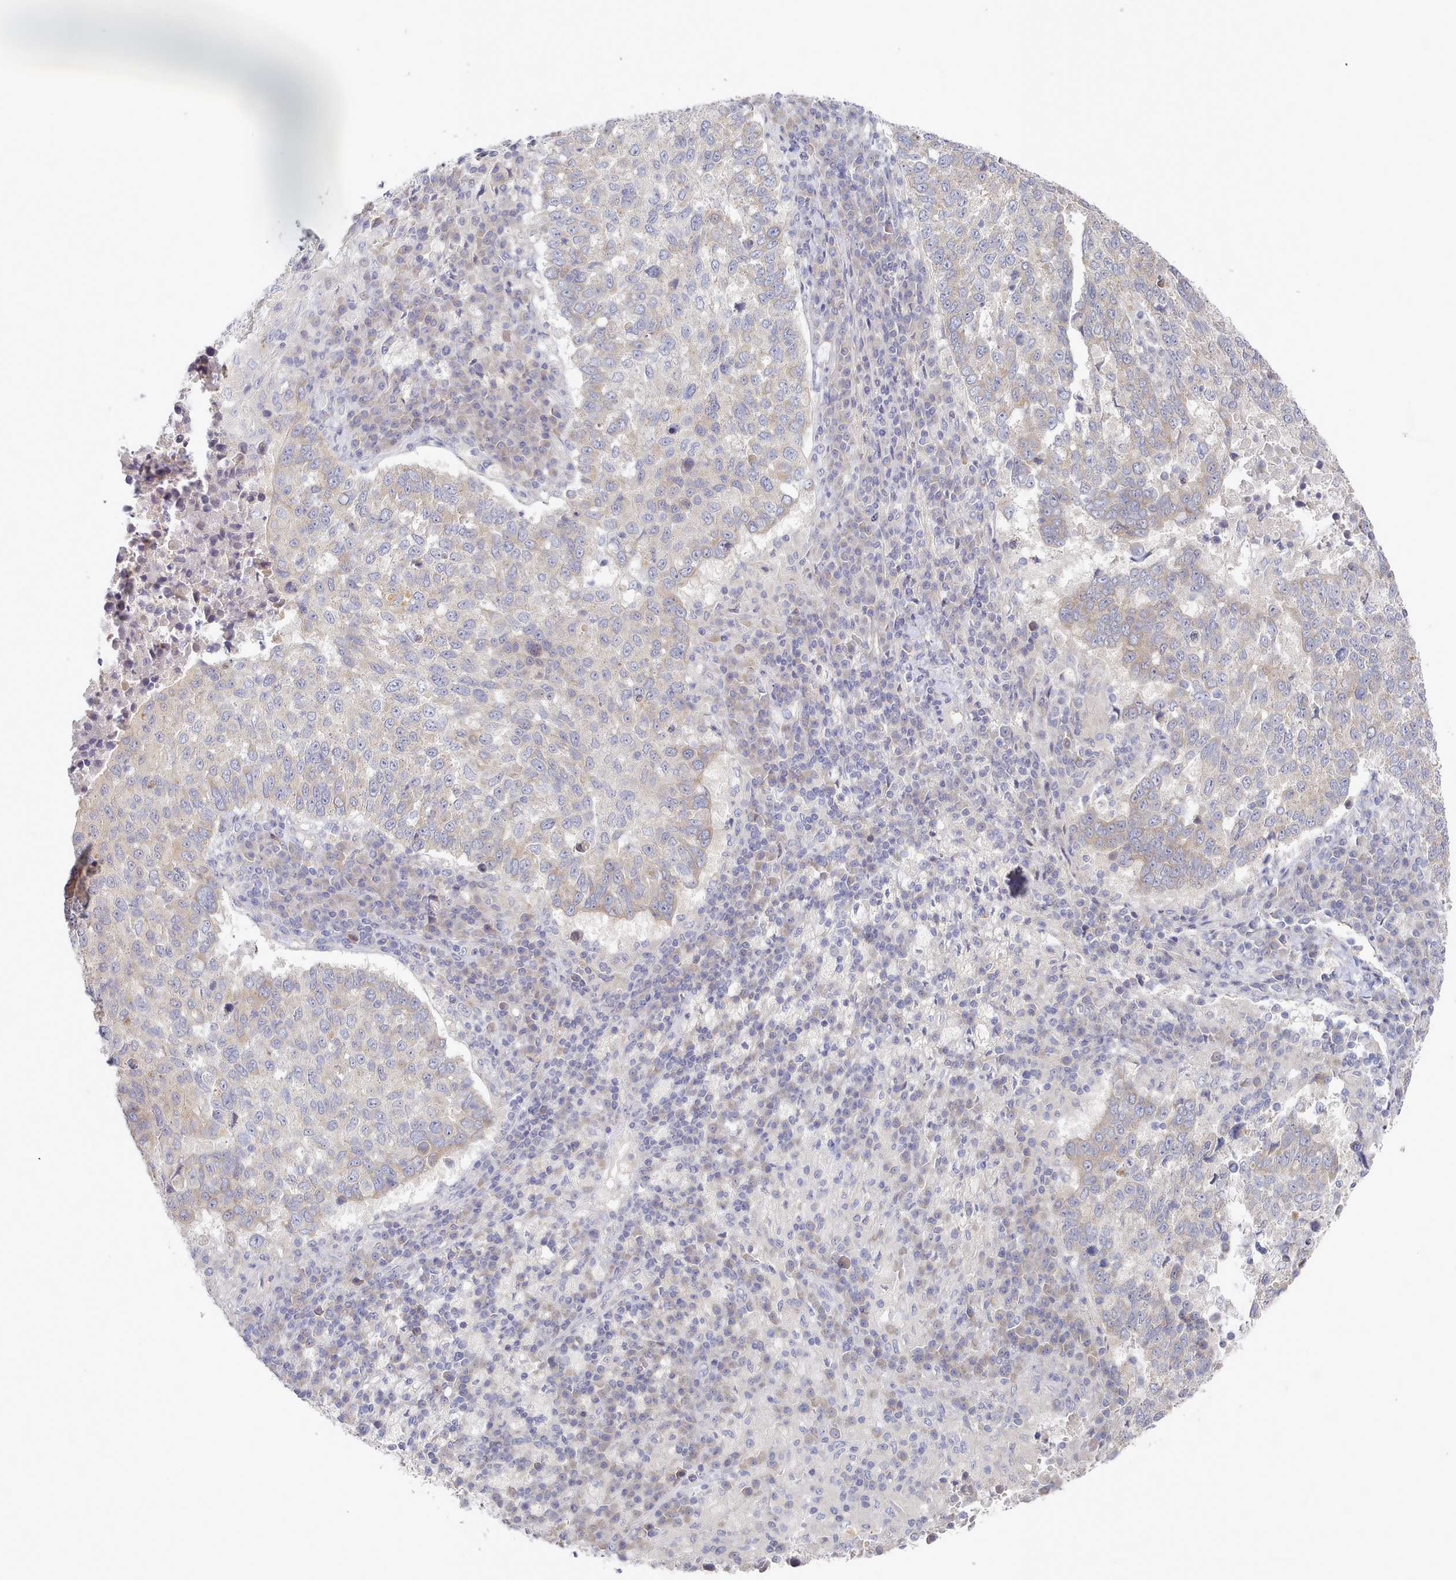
{"staining": {"intensity": "weak", "quantity": "25%-75%", "location": "cytoplasmic/membranous"}, "tissue": "lung cancer", "cell_type": "Tumor cells", "image_type": "cancer", "snomed": [{"axis": "morphology", "description": "Squamous cell carcinoma, NOS"}, {"axis": "topography", "description": "Lung"}], "caption": "Protein analysis of lung squamous cell carcinoma tissue reveals weak cytoplasmic/membranous positivity in approximately 25%-75% of tumor cells.", "gene": "TYW1B", "patient": {"sex": "male", "age": 73}}